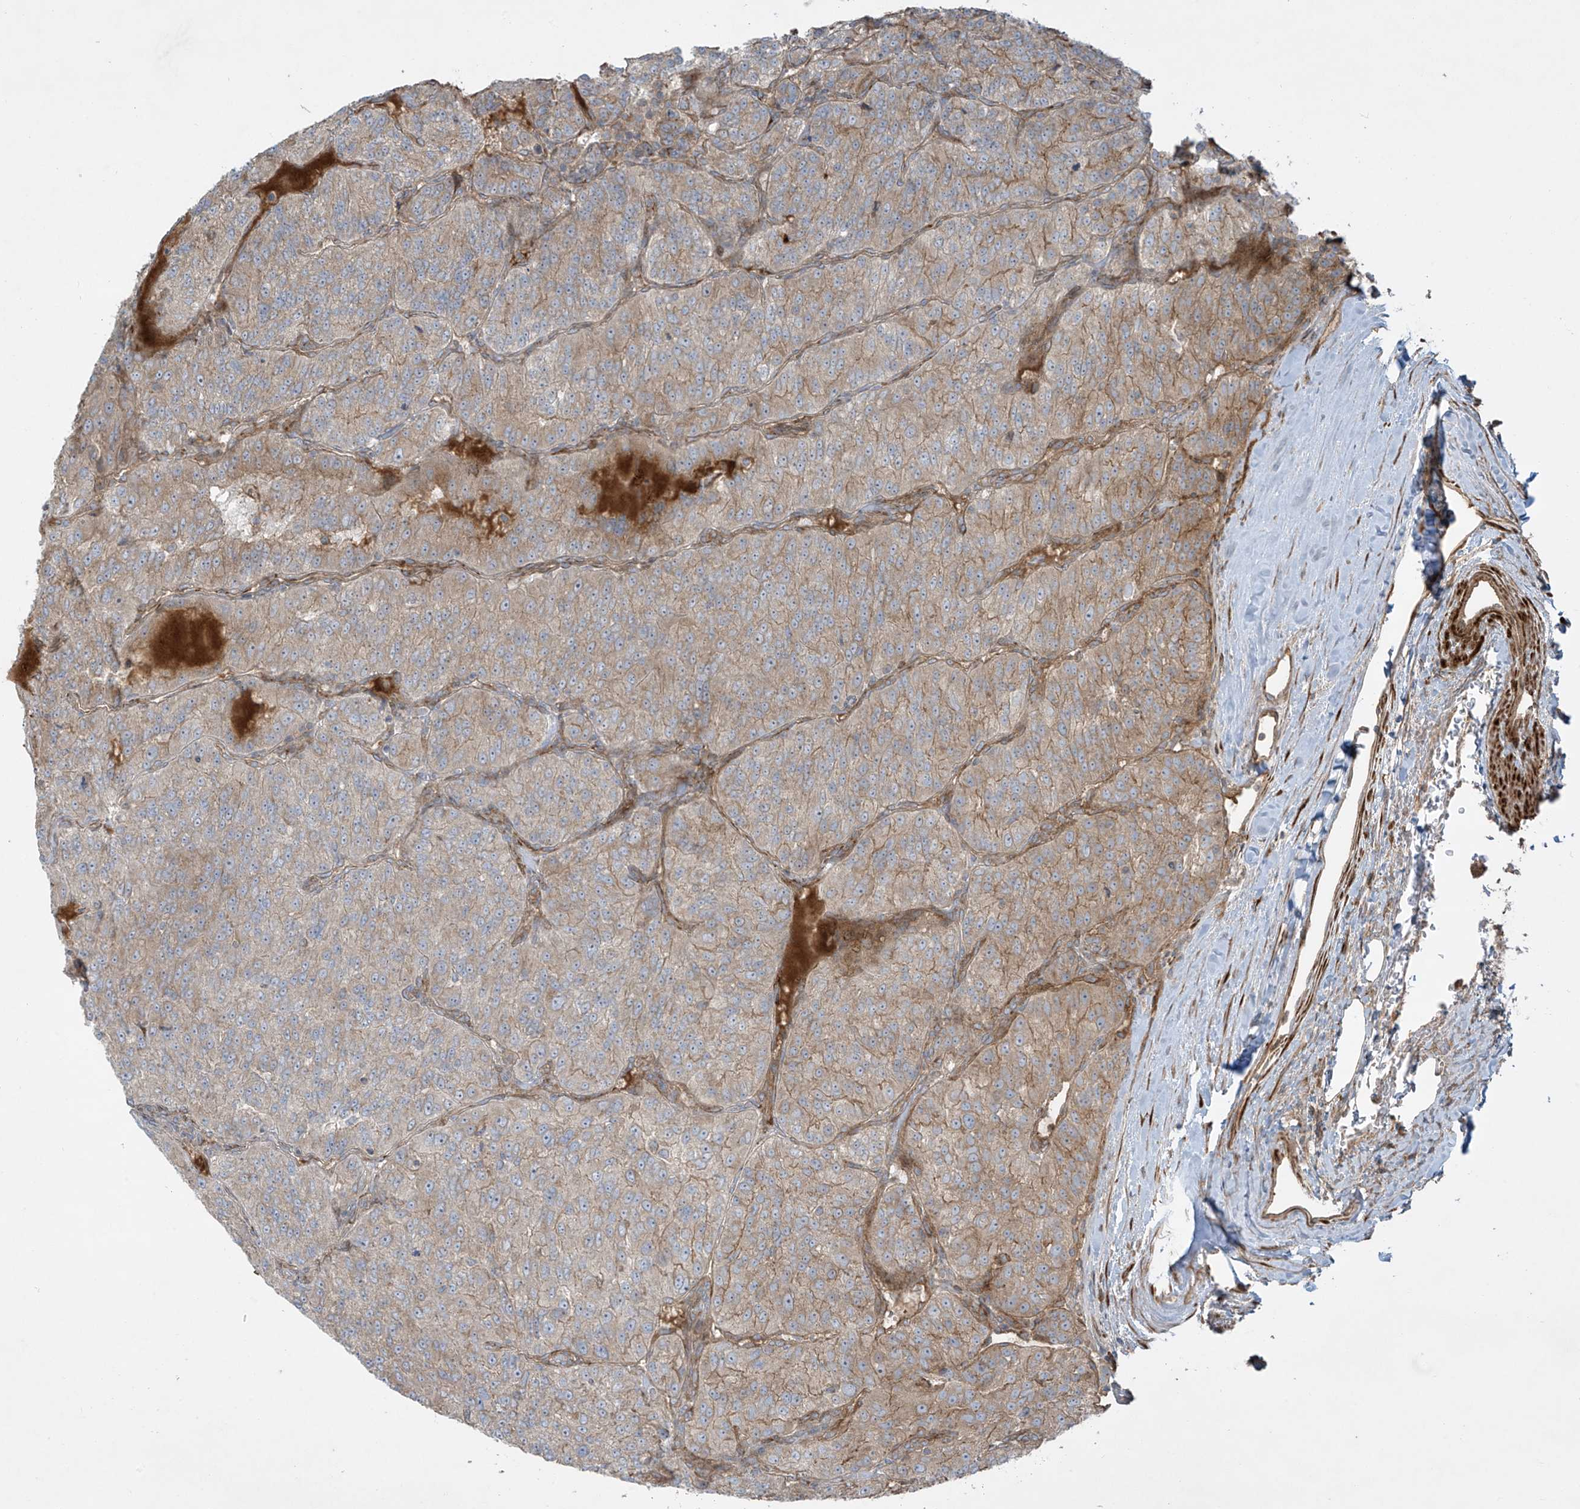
{"staining": {"intensity": "moderate", "quantity": "25%-75%", "location": "cytoplasmic/membranous"}, "tissue": "renal cancer", "cell_type": "Tumor cells", "image_type": "cancer", "snomed": [{"axis": "morphology", "description": "Adenocarcinoma, NOS"}, {"axis": "topography", "description": "Kidney"}], "caption": "Renal cancer stained with a protein marker shows moderate staining in tumor cells.", "gene": "DDIT4", "patient": {"sex": "female", "age": 63}}